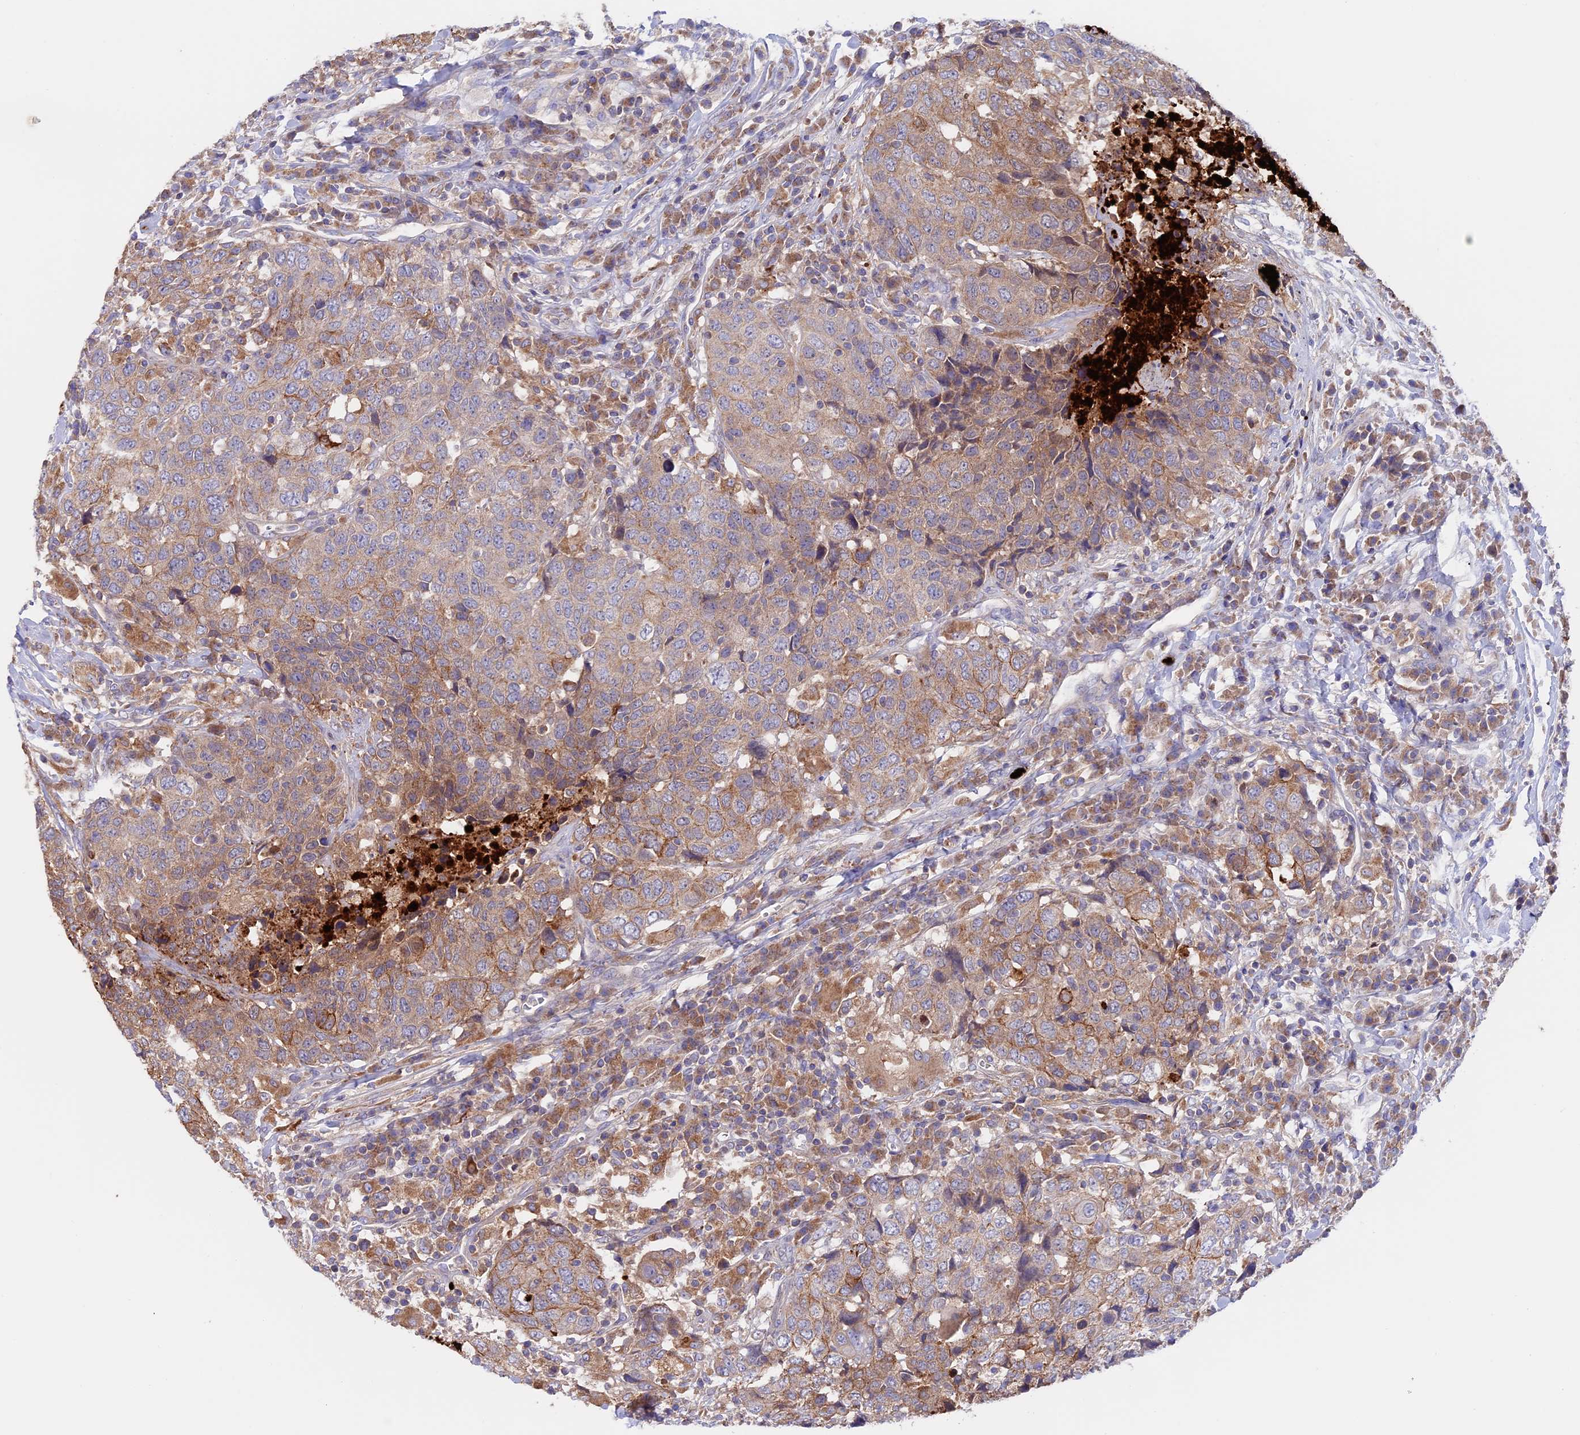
{"staining": {"intensity": "moderate", "quantity": "25%-75%", "location": "cytoplasmic/membranous"}, "tissue": "head and neck cancer", "cell_type": "Tumor cells", "image_type": "cancer", "snomed": [{"axis": "morphology", "description": "Squamous cell carcinoma, NOS"}, {"axis": "topography", "description": "Head-Neck"}], "caption": "This micrograph demonstrates head and neck squamous cell carcinoma stained with immunohistochemistry (IHC) to label a protein in brown. The cytoplasmic/membranous of tumor cells show moderate positivity for the protein. Nuclei are counter-stained blue.", "gene": "PTPN9", "patient": {"sex": "male", "age": 66}}